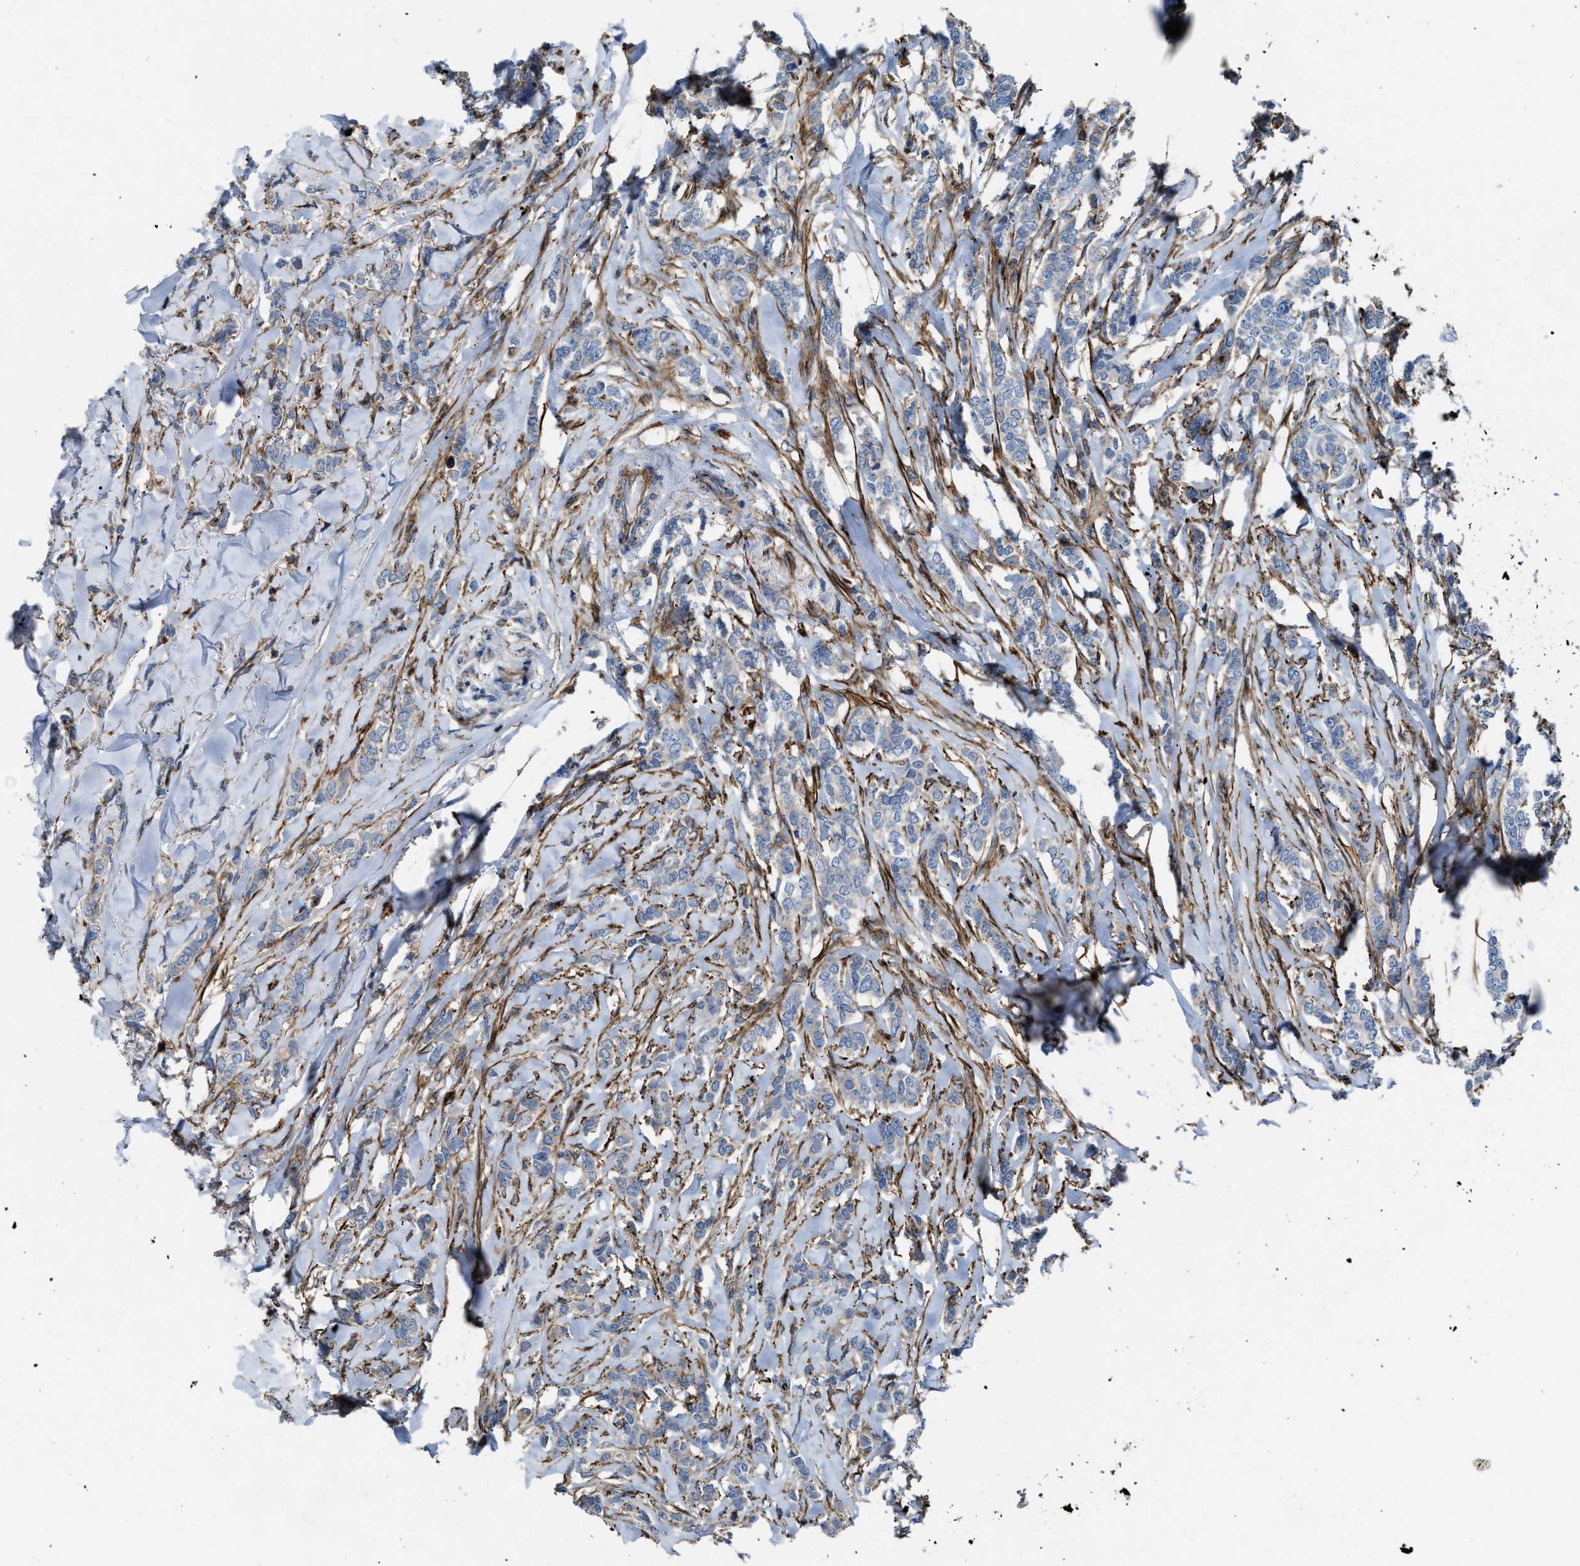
{"staining": {"intensity": "negative", "quantity": "none", "location": "none"}, "tissue": "breast cancer", "cell_type": "Tumor cells", "image_type": "cancer", "snomed": [{"axis": "morphology", "description": "Lobular carcinoma"}, {"axis": "topography", "description": "Skin"}, {"axis": "topography", "description": "Breast"}], "caption": "This photomicrograph is of breast cancer stained with IHC to label a protein in brown with the nuclei are counter-stained blue. There is no positivity in tumor cells. (Immunohistochemistry, brightfield microscopy, high magnification).", "gene": "AGPAT2", "patient": {"sex": "female", "age": 46}}